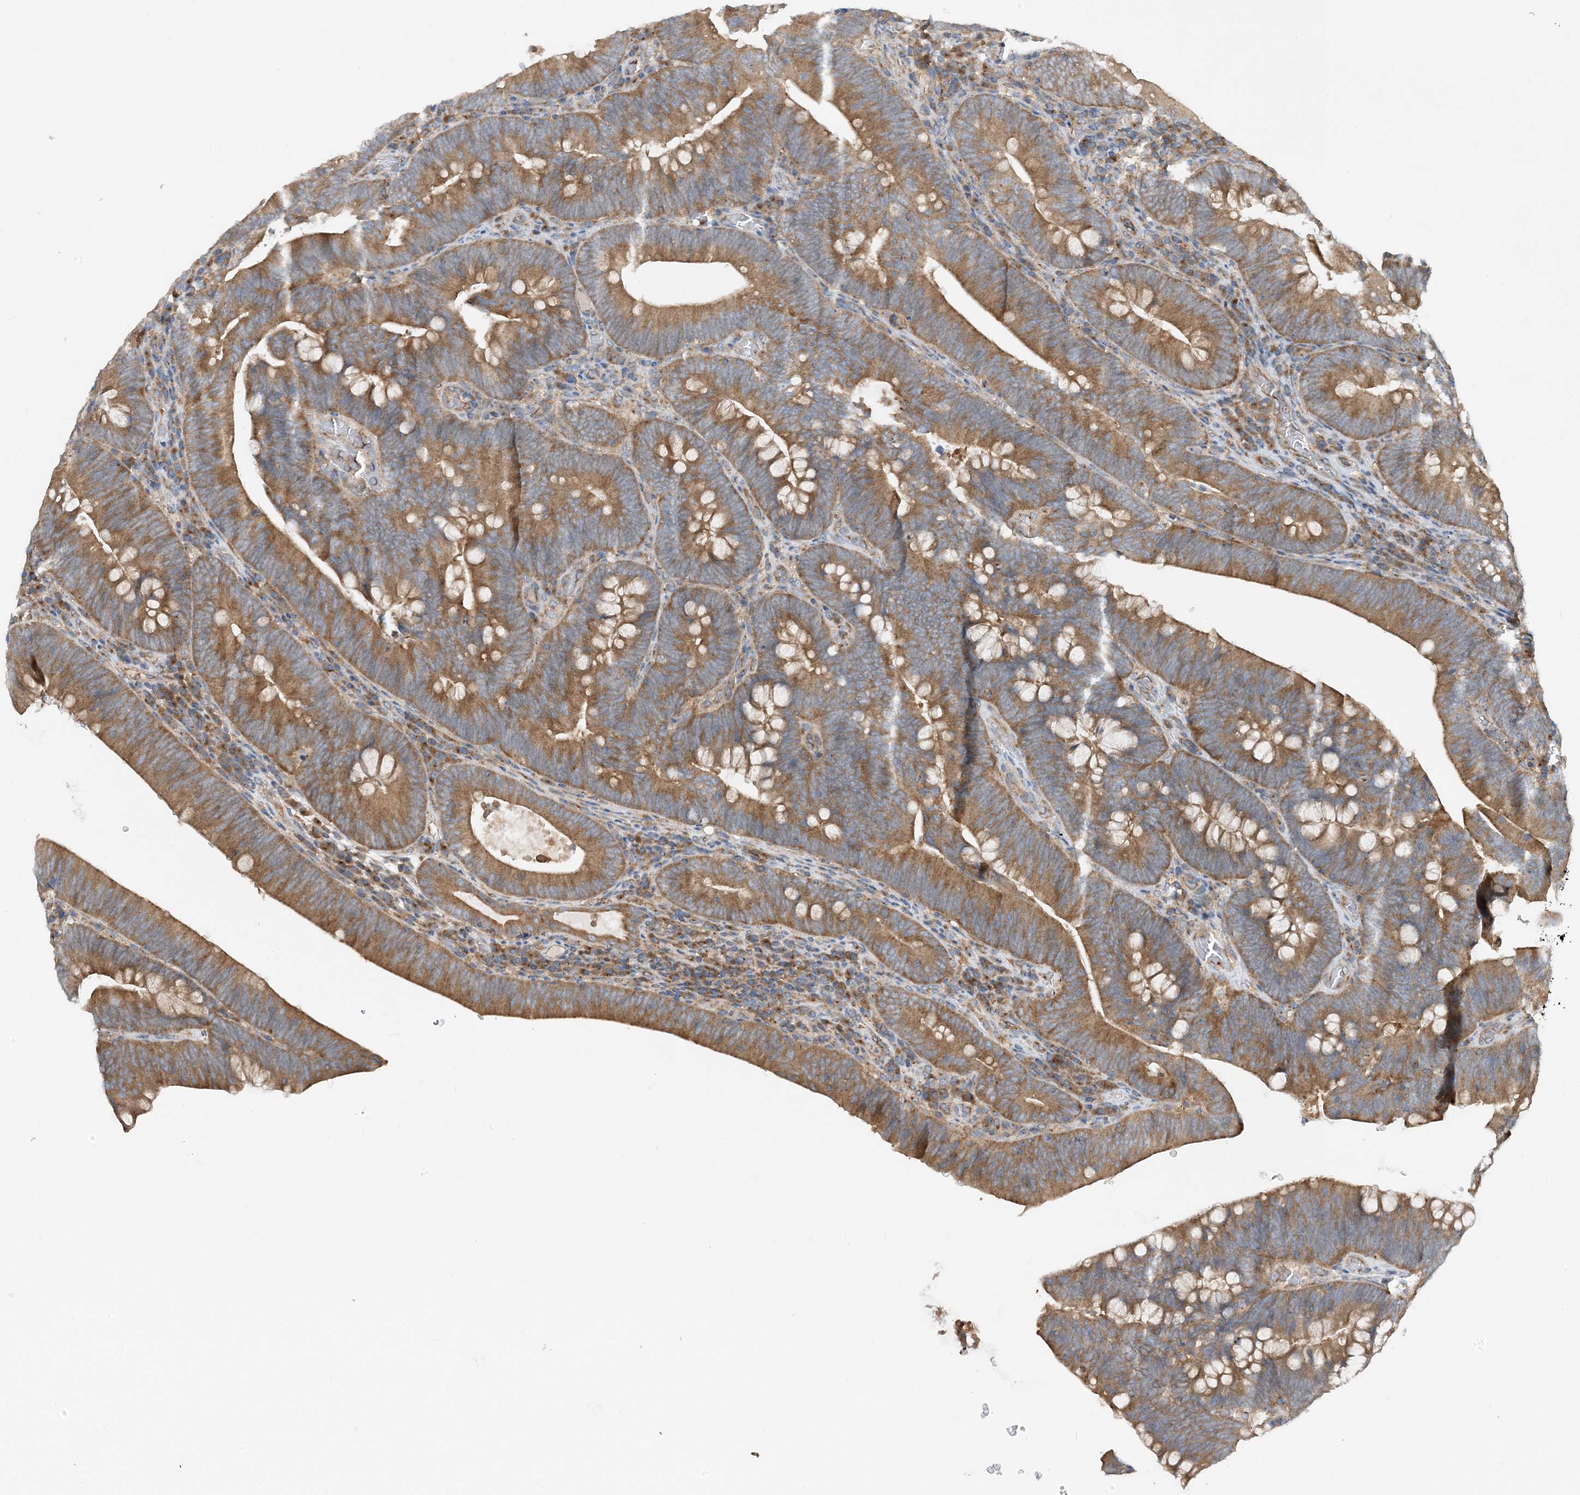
{"staining": {"intensity": "moderate", "quantity": ">75%", "location": "cytoplasmic/membranous"}, "tissue": "colorectal cancer", "cell_type": "Tumor cells", "image_type": "cancer", "snomed": [{"axis": "morphology", "description": "Normal tissue, NOS"}, {"axis": "topography", "description": "Colon"}], "caption": "Colorectal cancer was stained to show a protein in brown. There is medium levels of moderate cytoplasmic/membranous expression in approximately >75% of tumor cells.", "gene": "SIDT1", "patient": {"sex": "female", "age": 82}}